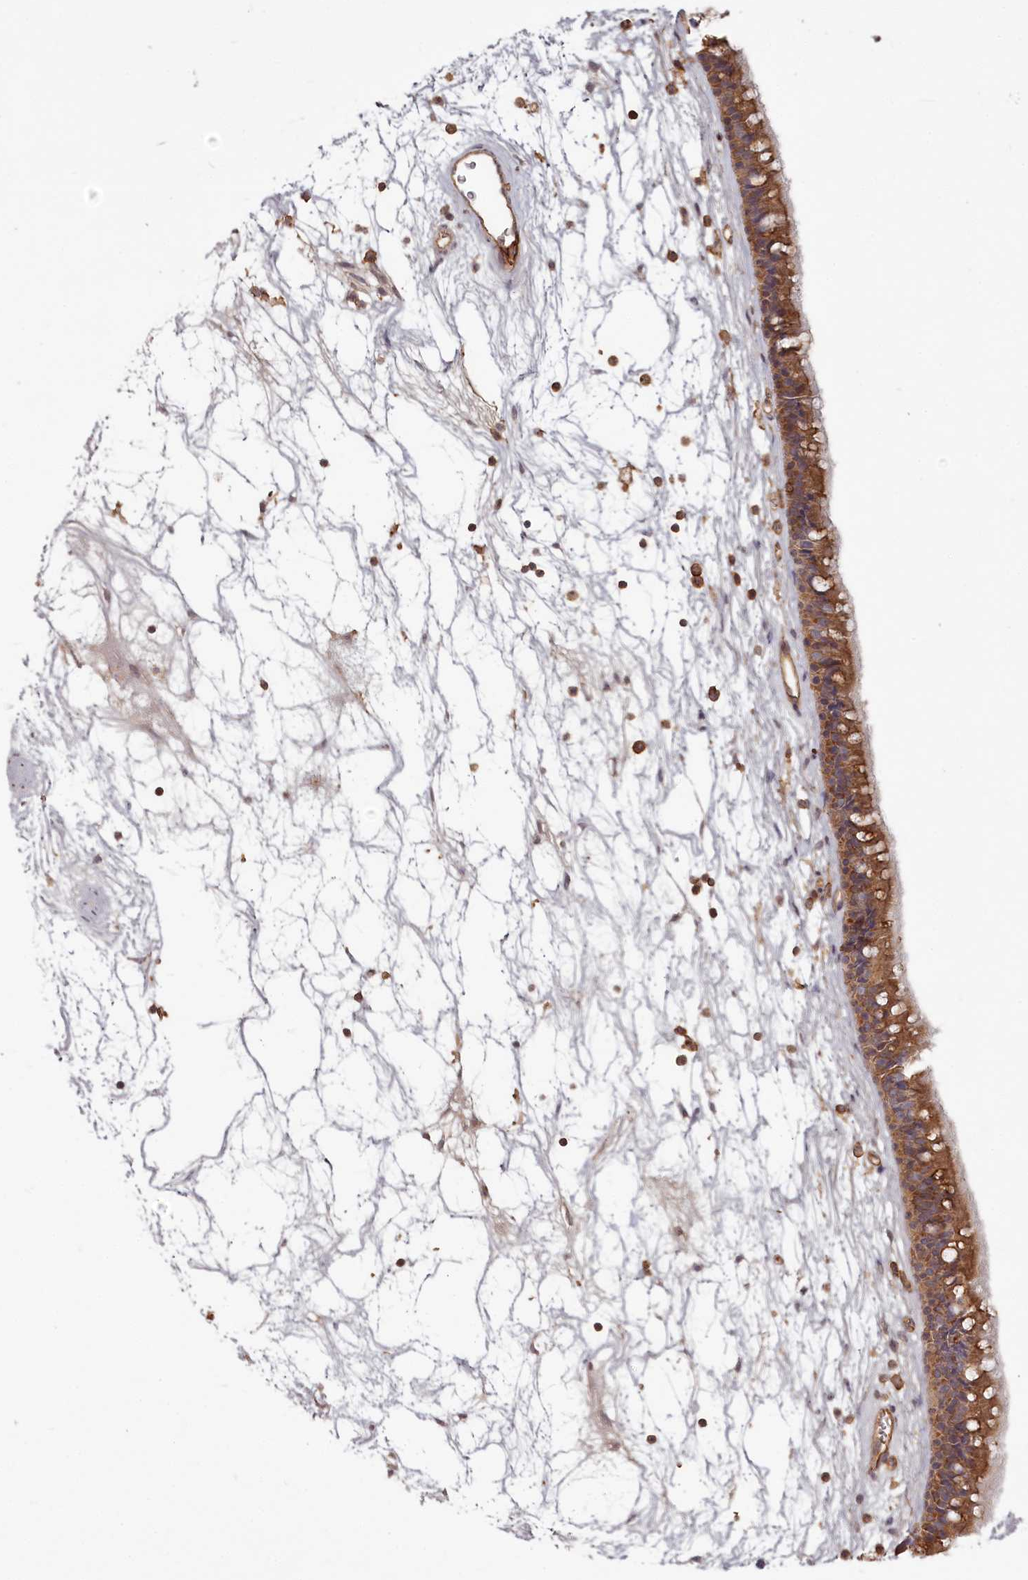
{"staining": {"intensity": "moderate", "quantity": ">75%", "location": "cytoplasmic/membranous"}, "tissue": "nasopharynx", "cell_type": "Respiratory epithelial cells", "image_type": "normal", "snomed": [{"axis": "morphology", "description": "Normal tissue, NOS"}, {"axis": "topography", "description": "Nasopharynx"}], "caption": "Respiratory epithelial cells exhibit medium levels of moderate cytoplasmic/membranous staining in approximately >75% of cells in normal human nasopharynx. The staining was performed using DAB, with brown indicating positive protein expression. Nuclei are stained blue with hematoxylin.", "gene": "TMIE", "patient": {"sex": "male", "age": 64}}